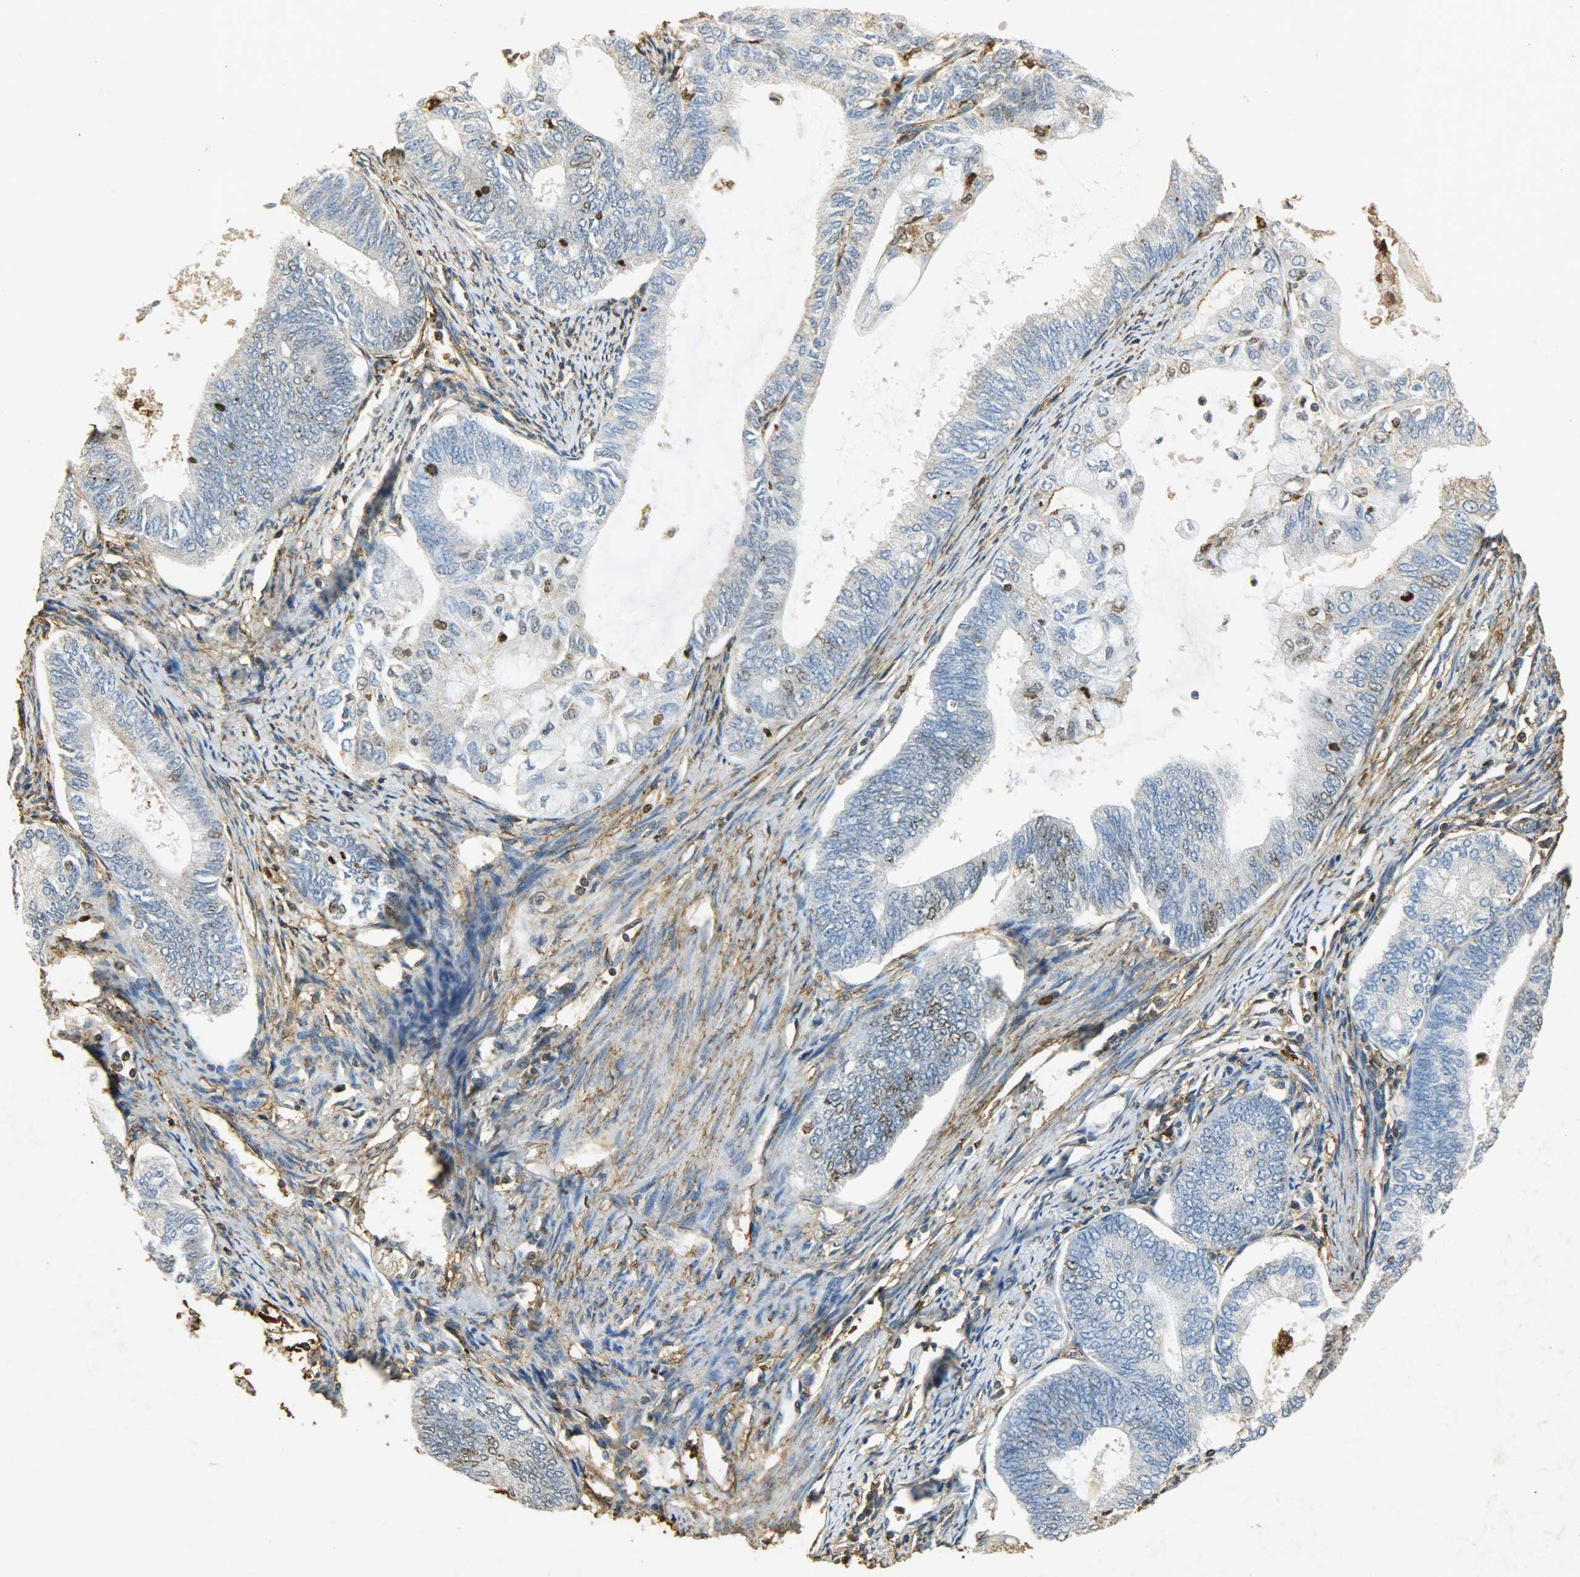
{"staining": {"intensity": "strong", "quantity": "<25%", "location": "nuclear"}, "tissue": "endometrial cancer", "cell_type": "Tumor cells", "image_type": "cancer", "snomed": [{"axis": "morphology", "description": "Adenocarcinoma, NOS"}, {"axis": "topography", "description": "Endometrium"}], "caption": "Brown immunohistochemical staining in human endometrial adenocarcinoma reveals strong nuclear positivity in approximately <25% of tumor cells.", "gene": "ANXA6", "patient": {"sex": "female", "age": 86}}